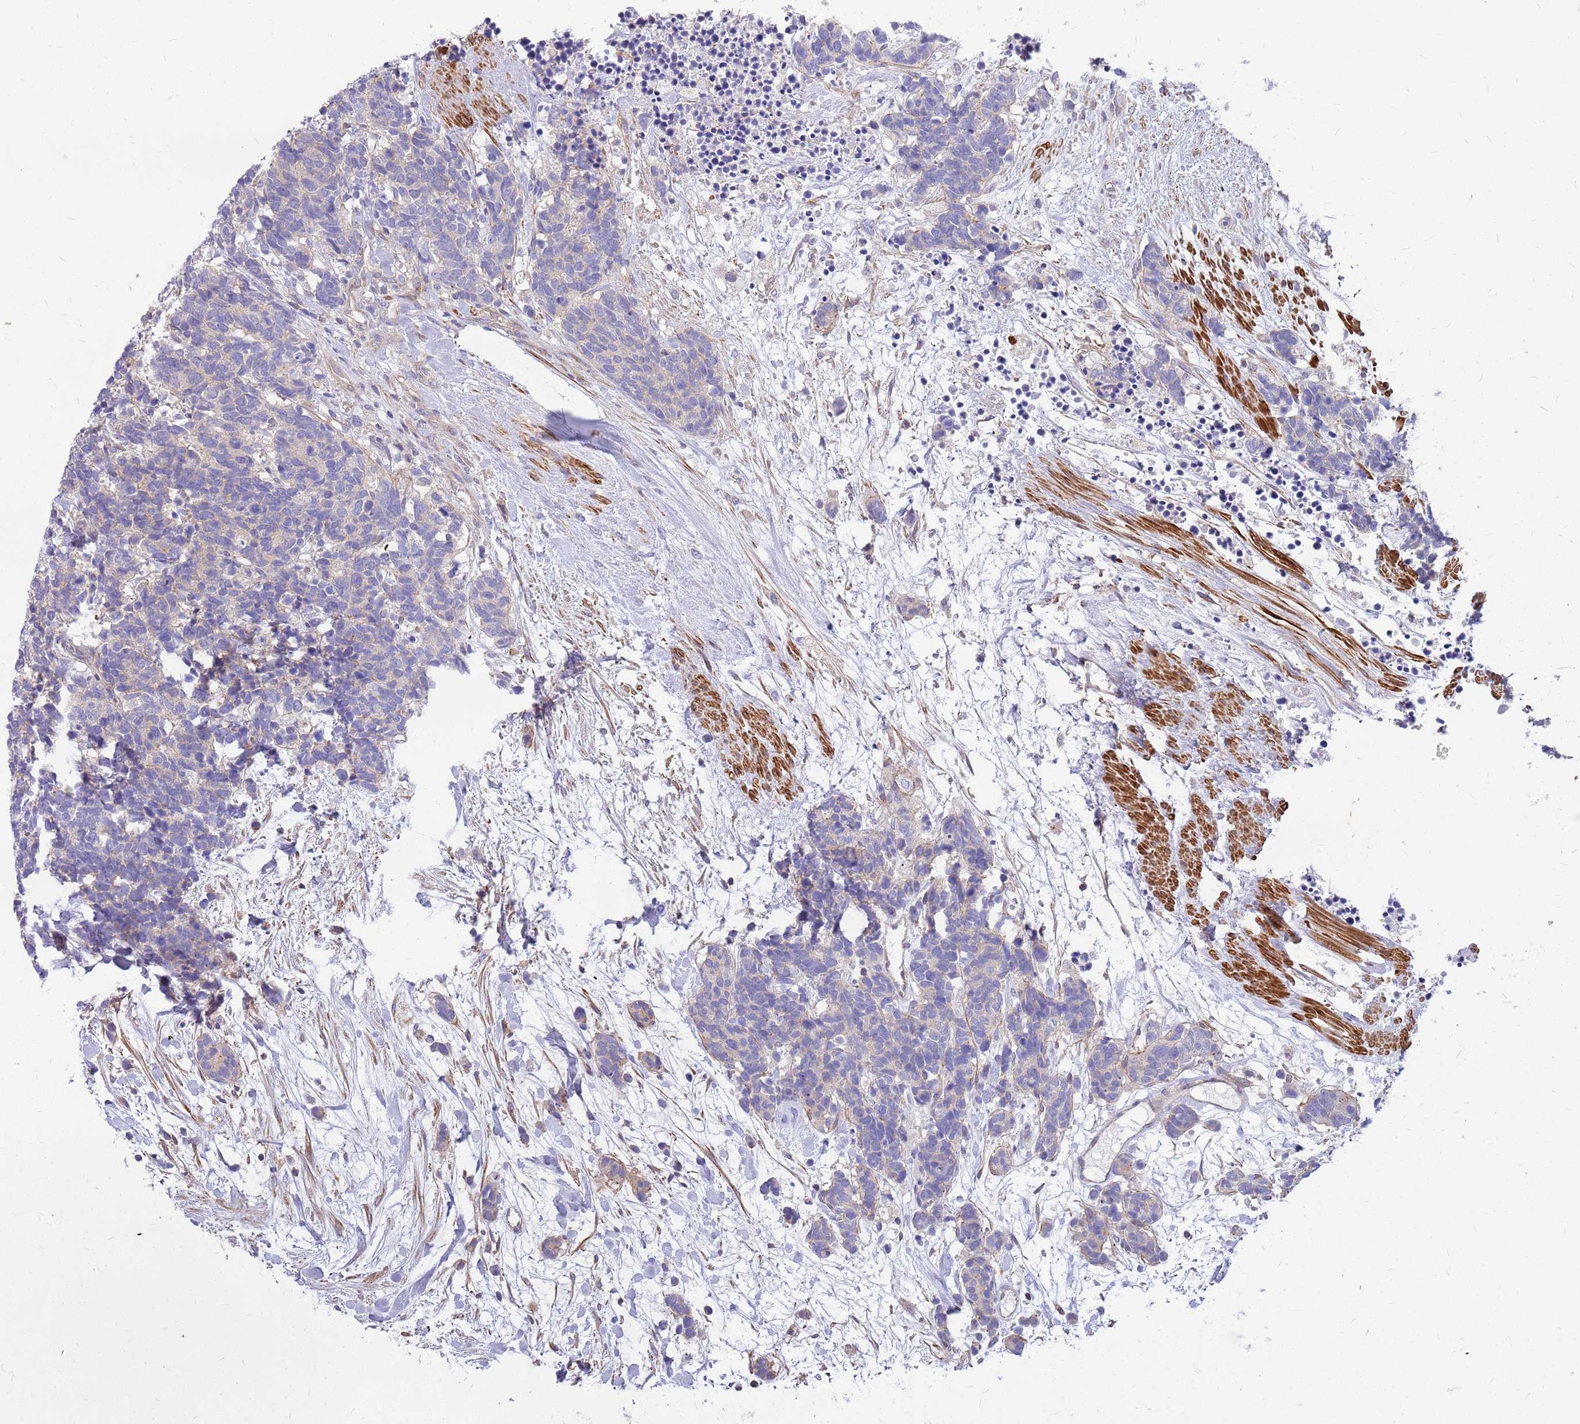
{"staining": {"intensity": "negative", "quantity": "none", "location": "none"}, "tissue": "carcinoid", "cell_type": "Tumor cells", "image_type": "cancer", "snomed": [{"axis": "morphology", "description": "Carcinoma, NOS"}, {"axis": "morphology", "description": "Carcinoid, malignant, NOS"}, {"axis": "topography", "description": "Prostate"}], "caption": "Tumor cells show no significant protein staining in malignant carcinoid. Brightfield microscopy of IHC stained with DAB (3,3'-diaminobenzidine) (brown) and hematoxylin (blue), captured at high magnification.", "gene": "MVD", "patient": {"sex": "male", "age": 57}}